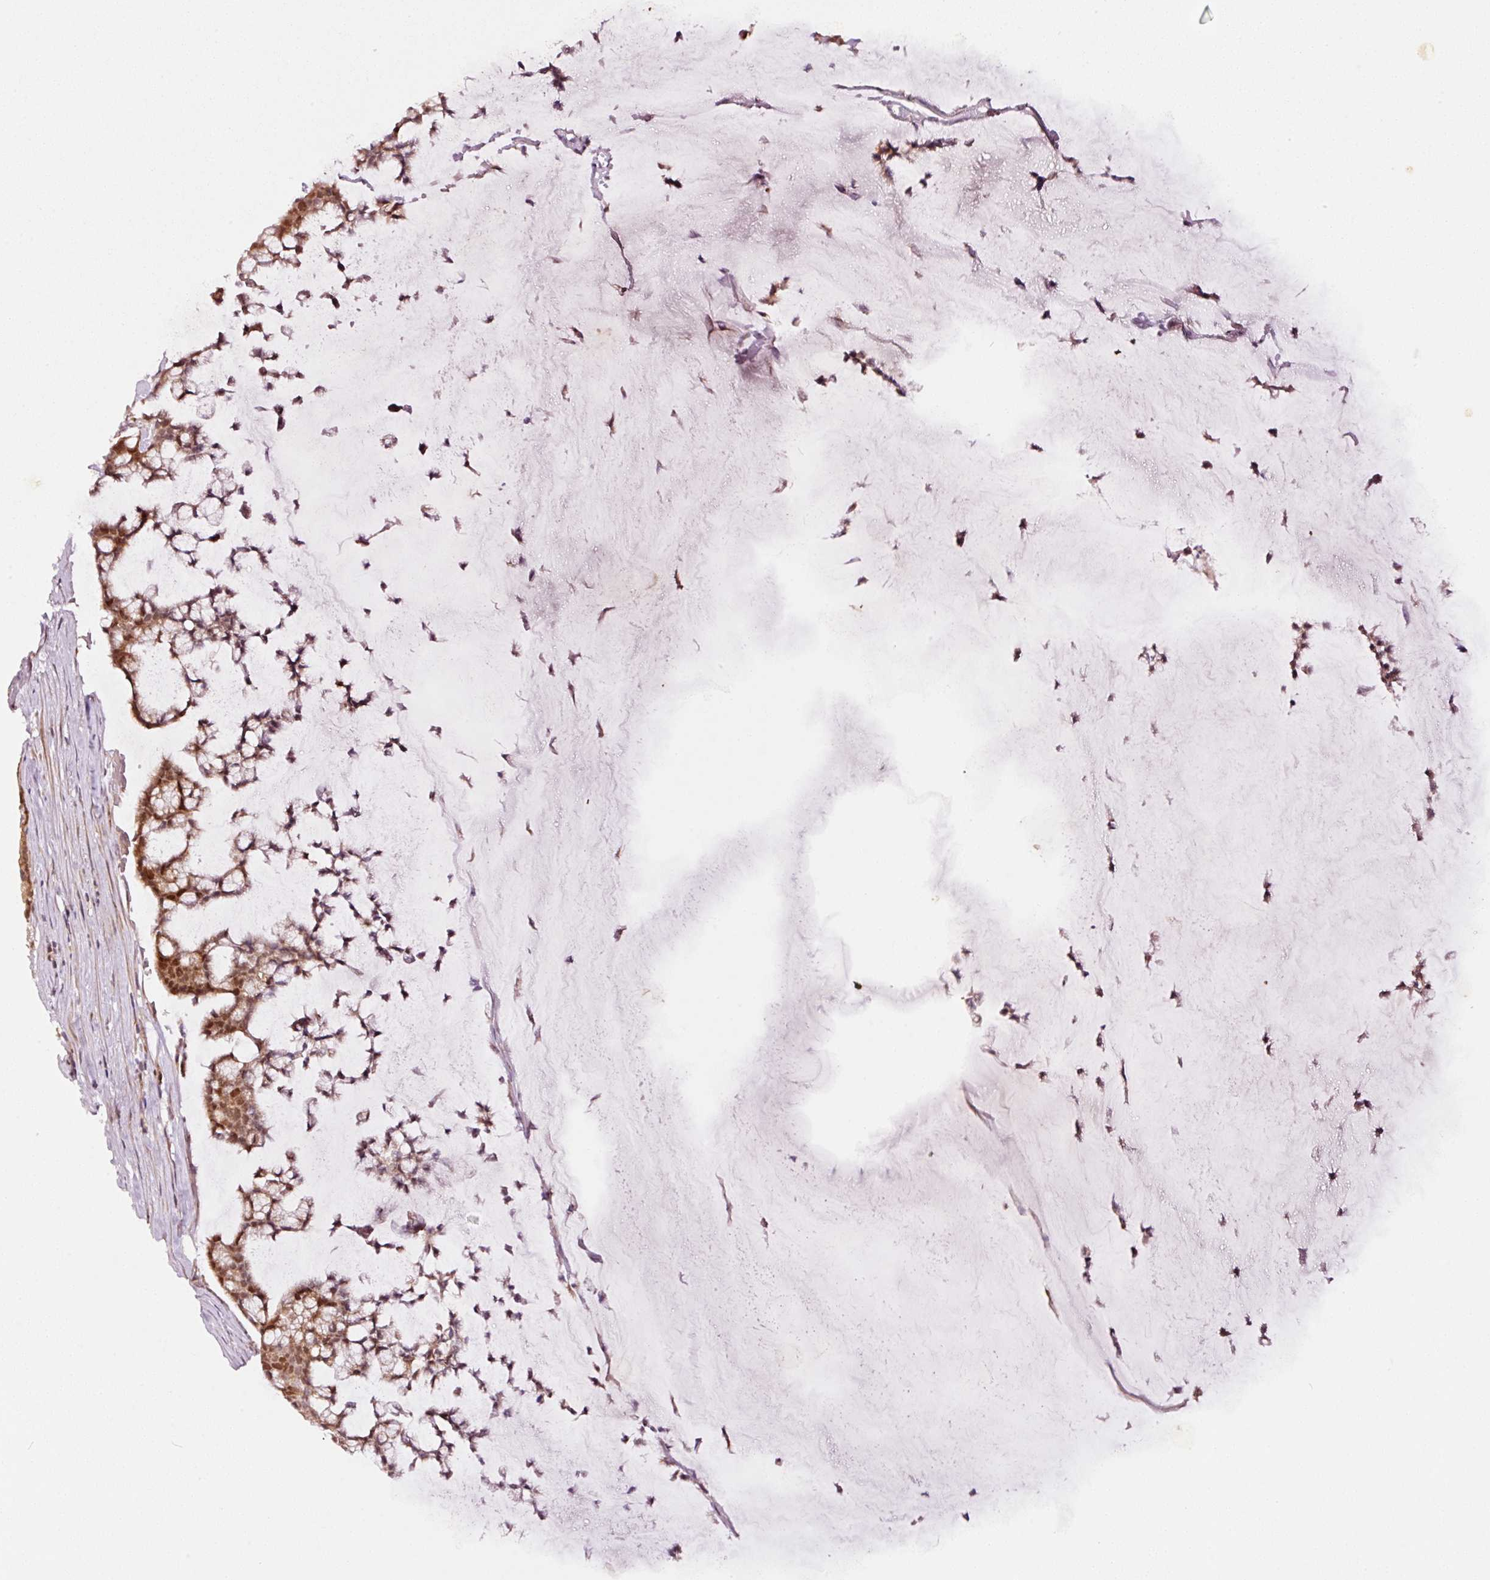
{"staining": {"intensity": "moderate", "quantity": ">75%", "location": "cytoplasmic/membranous,nuclear"}, "tissue": "colorectal cancer", "cell_type": "Tumor cells", "image_type": "cancer", "snomed": [{"axis": "morphology", "description": "Adenocarcinoma, NOS"}, {"axis": "topography", "description": "Colon"}], "caption": "Immunohistochemistry (IHC) (DAB (3,3'-diaminobenzidine)) staining of human colorectal cancer (adenocarcinoma) reveals moderate cytoplasmic/membranous and nuclear protein expression in about >75% of tumor cells. (DAB (3,3'-diaminobenzidine) IHC with brightfield microscopy, high magnification).", "gene": "RFC4", "patient": {"sex": "female", "age": 84}}